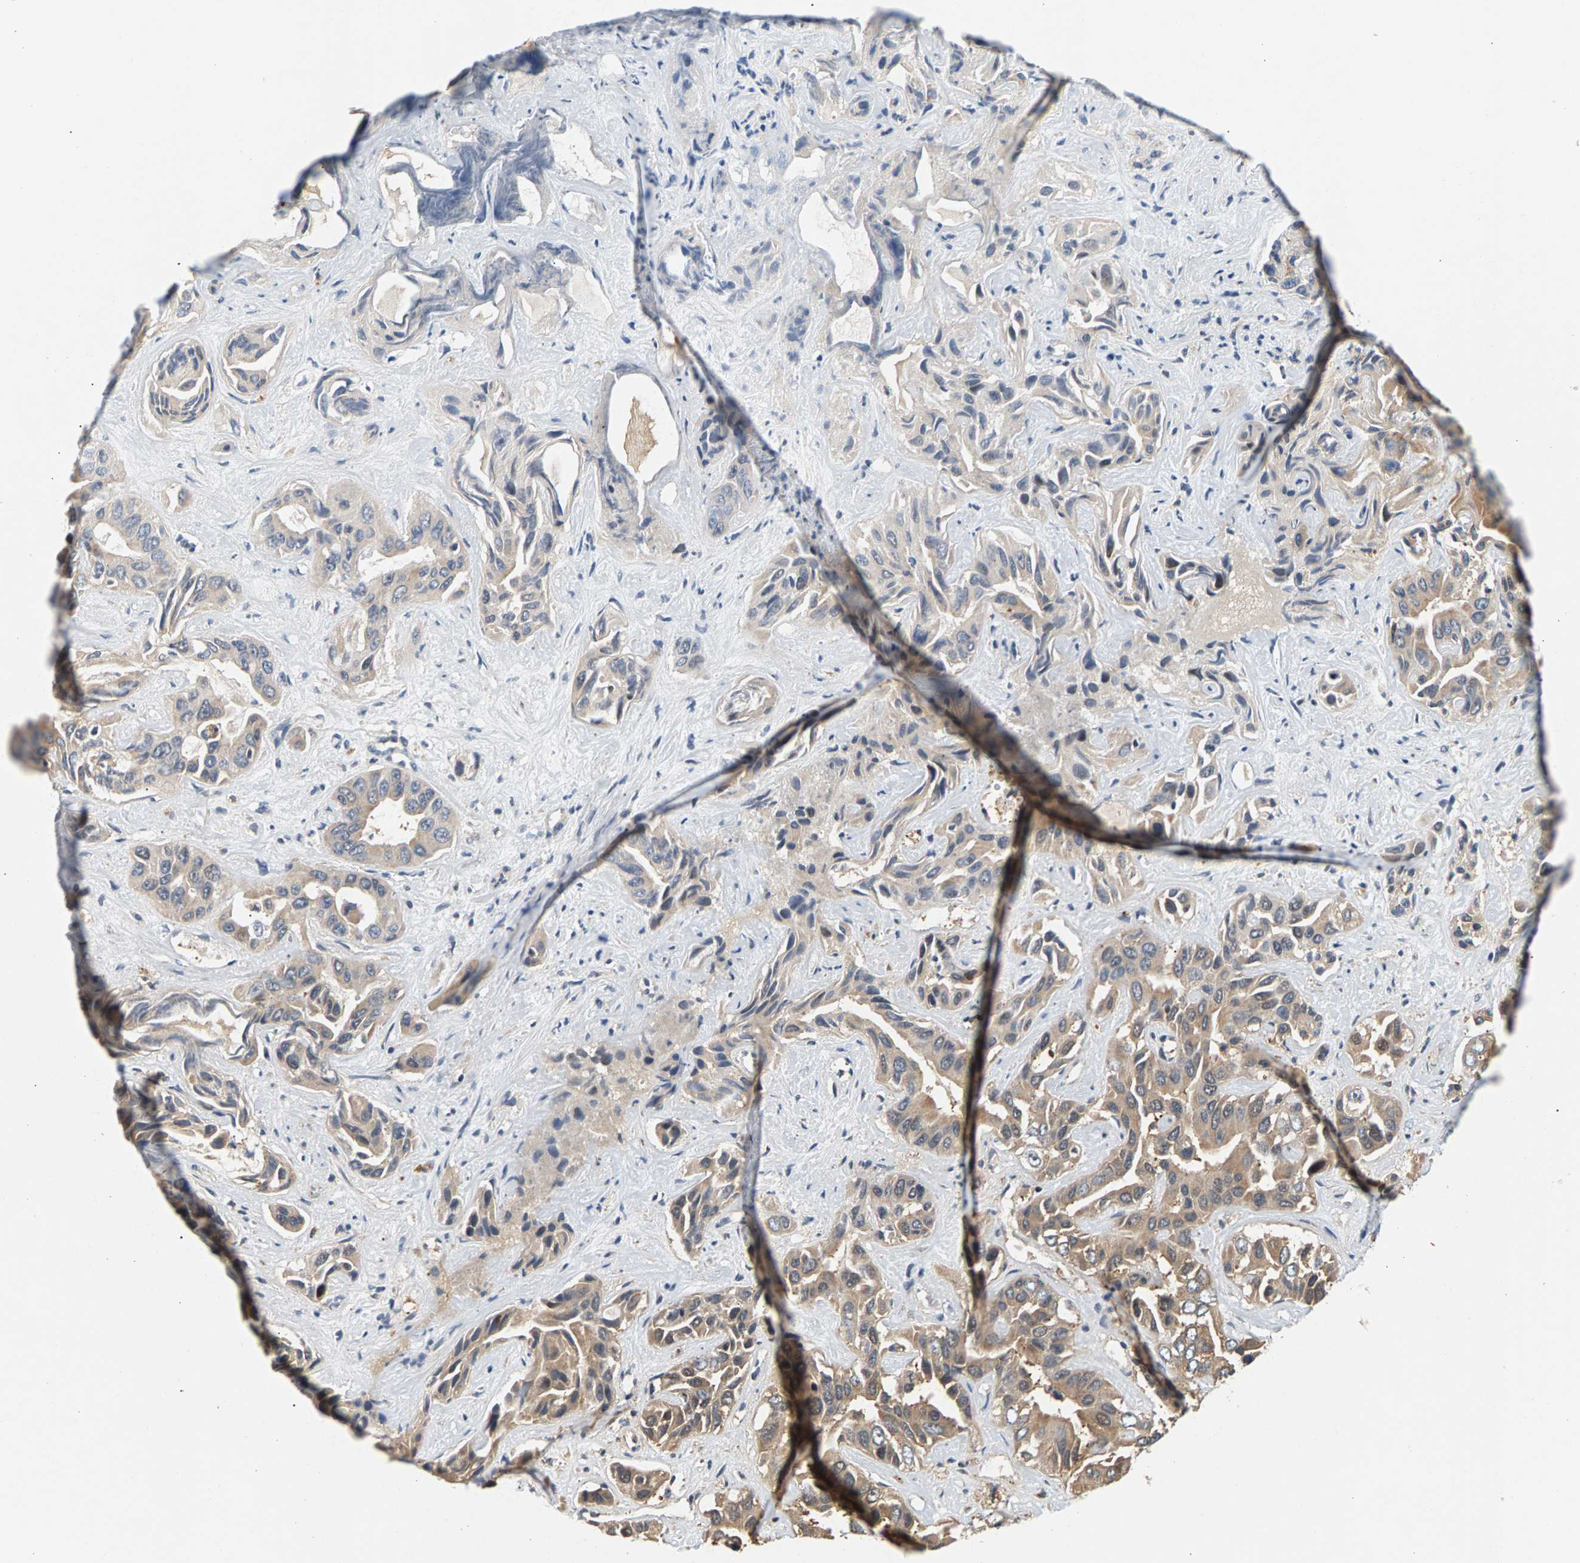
{"staining": {"intensity": "weak", "quantity": ">75%", "location": "cytoplasmic/membranous"}, "tissue": "liver cancer", "cell_type": "Tumor cells", "image_type": "cancer", "snomed": [{"axis": "morphology", "description": "Cholangiocarcinoma"}, {"axis": "topography", "description": "Liver"}], "caption": "Brown immunohistochemical staining in liver cancer (cholangiocarcinoma) displays weak cytoplasmic/membranous expression in about >75% of tumor cells.", "gene": "FAM78A", "patient": {"sex": "female", "age": 52}}